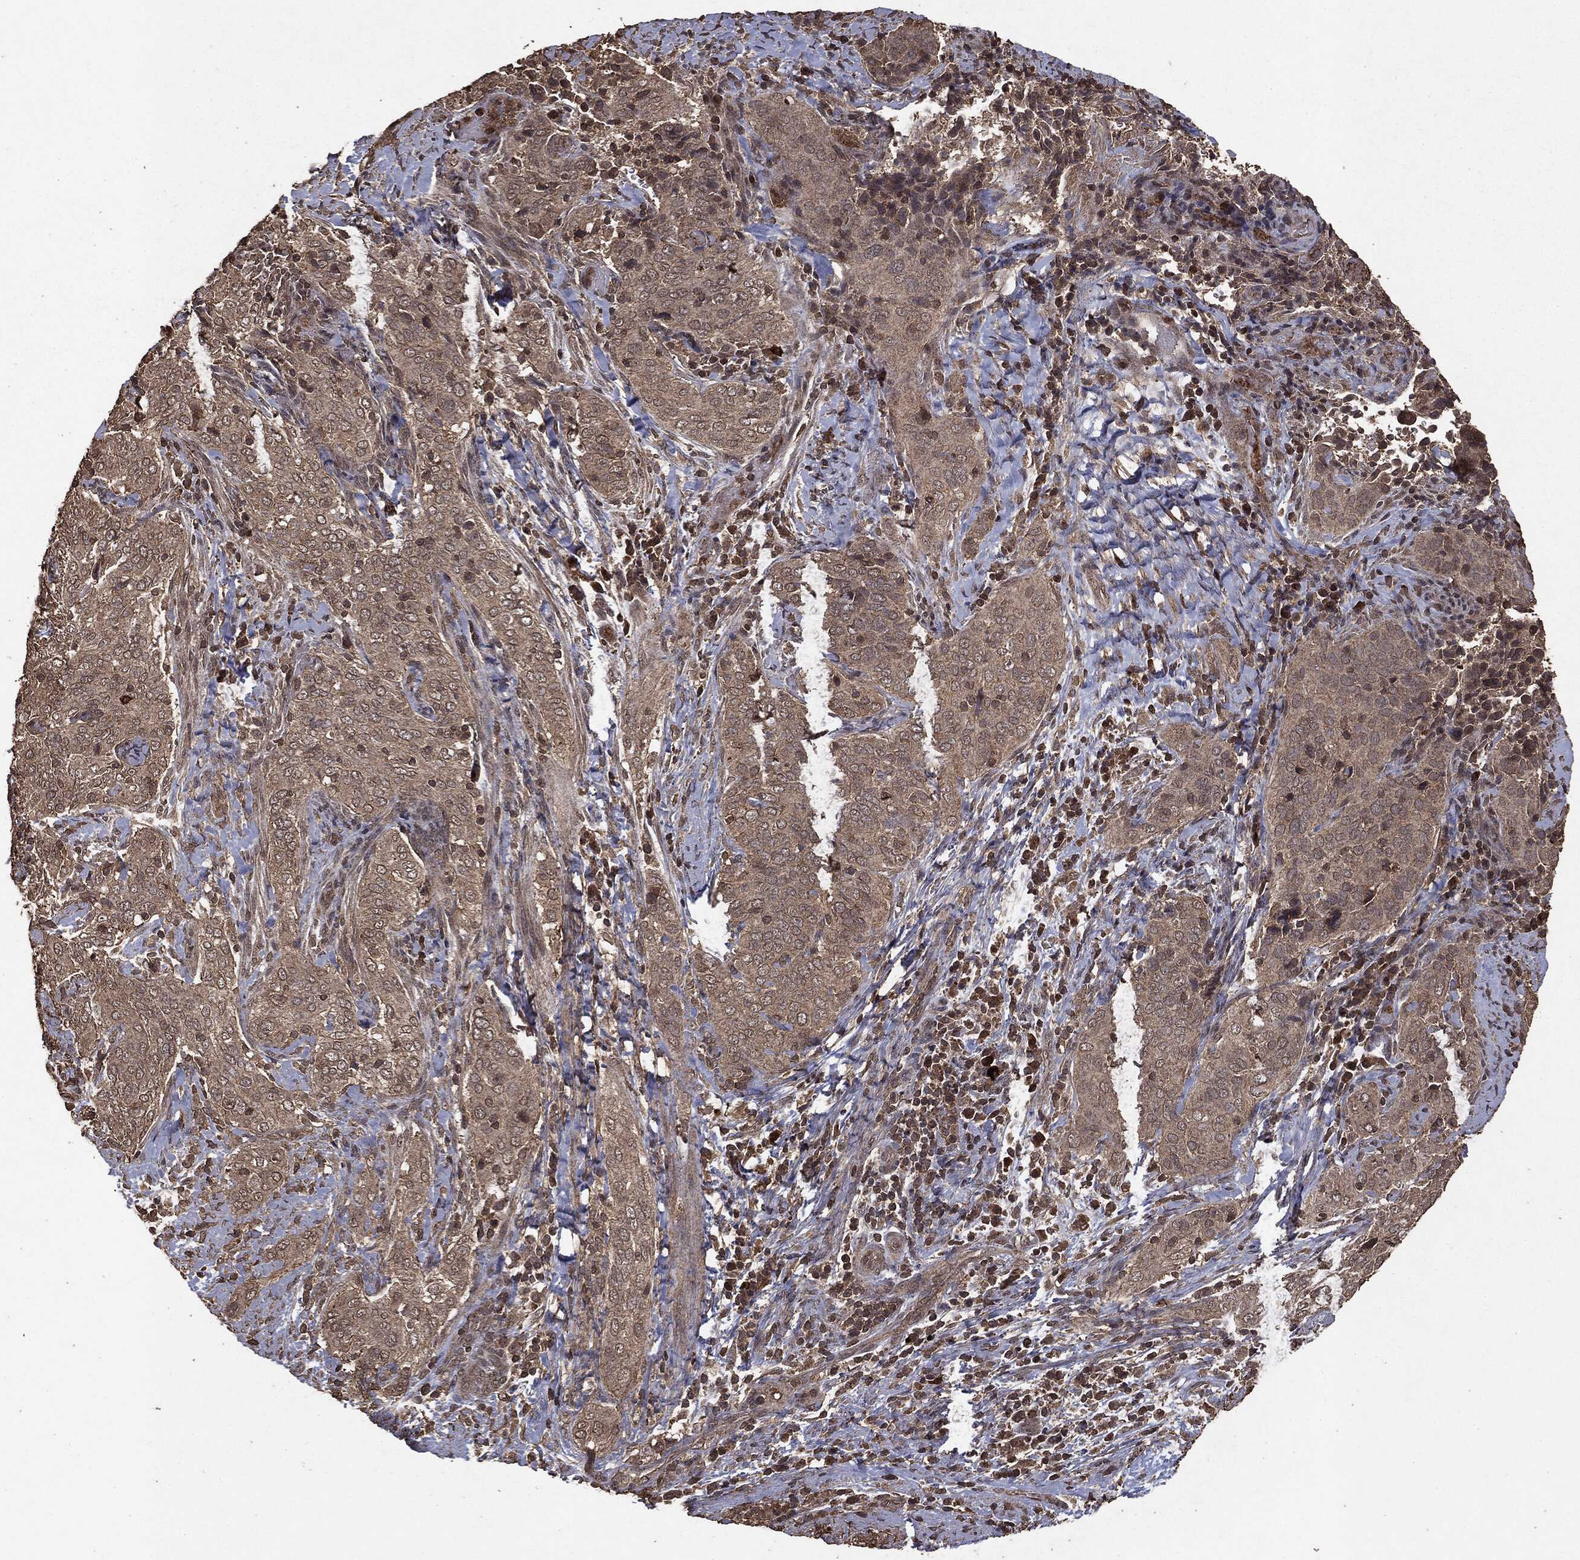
{"staining": {"intensity": "weak", "quantity": ">75%", "location": "cytoplasmic/membranous"}, "tissue": "cervical cancer", "cell_type": "Tumor cells", "image_type": "cancer", "snomed": [{"axis": "morphology", "description": "Squamous cell carcinoma, NOS"}, {"axis": "topography", "description": "Cervix"}], "caption": "Protein staining by immunohistochemistry (IHC) reveals weak cytoplasmic/membranous staining in approximately >75% of tumor cells in squamous cell carcinoma (cervical).", "gene": "NME1", "patient": {"sex": "female", "age": 38}}